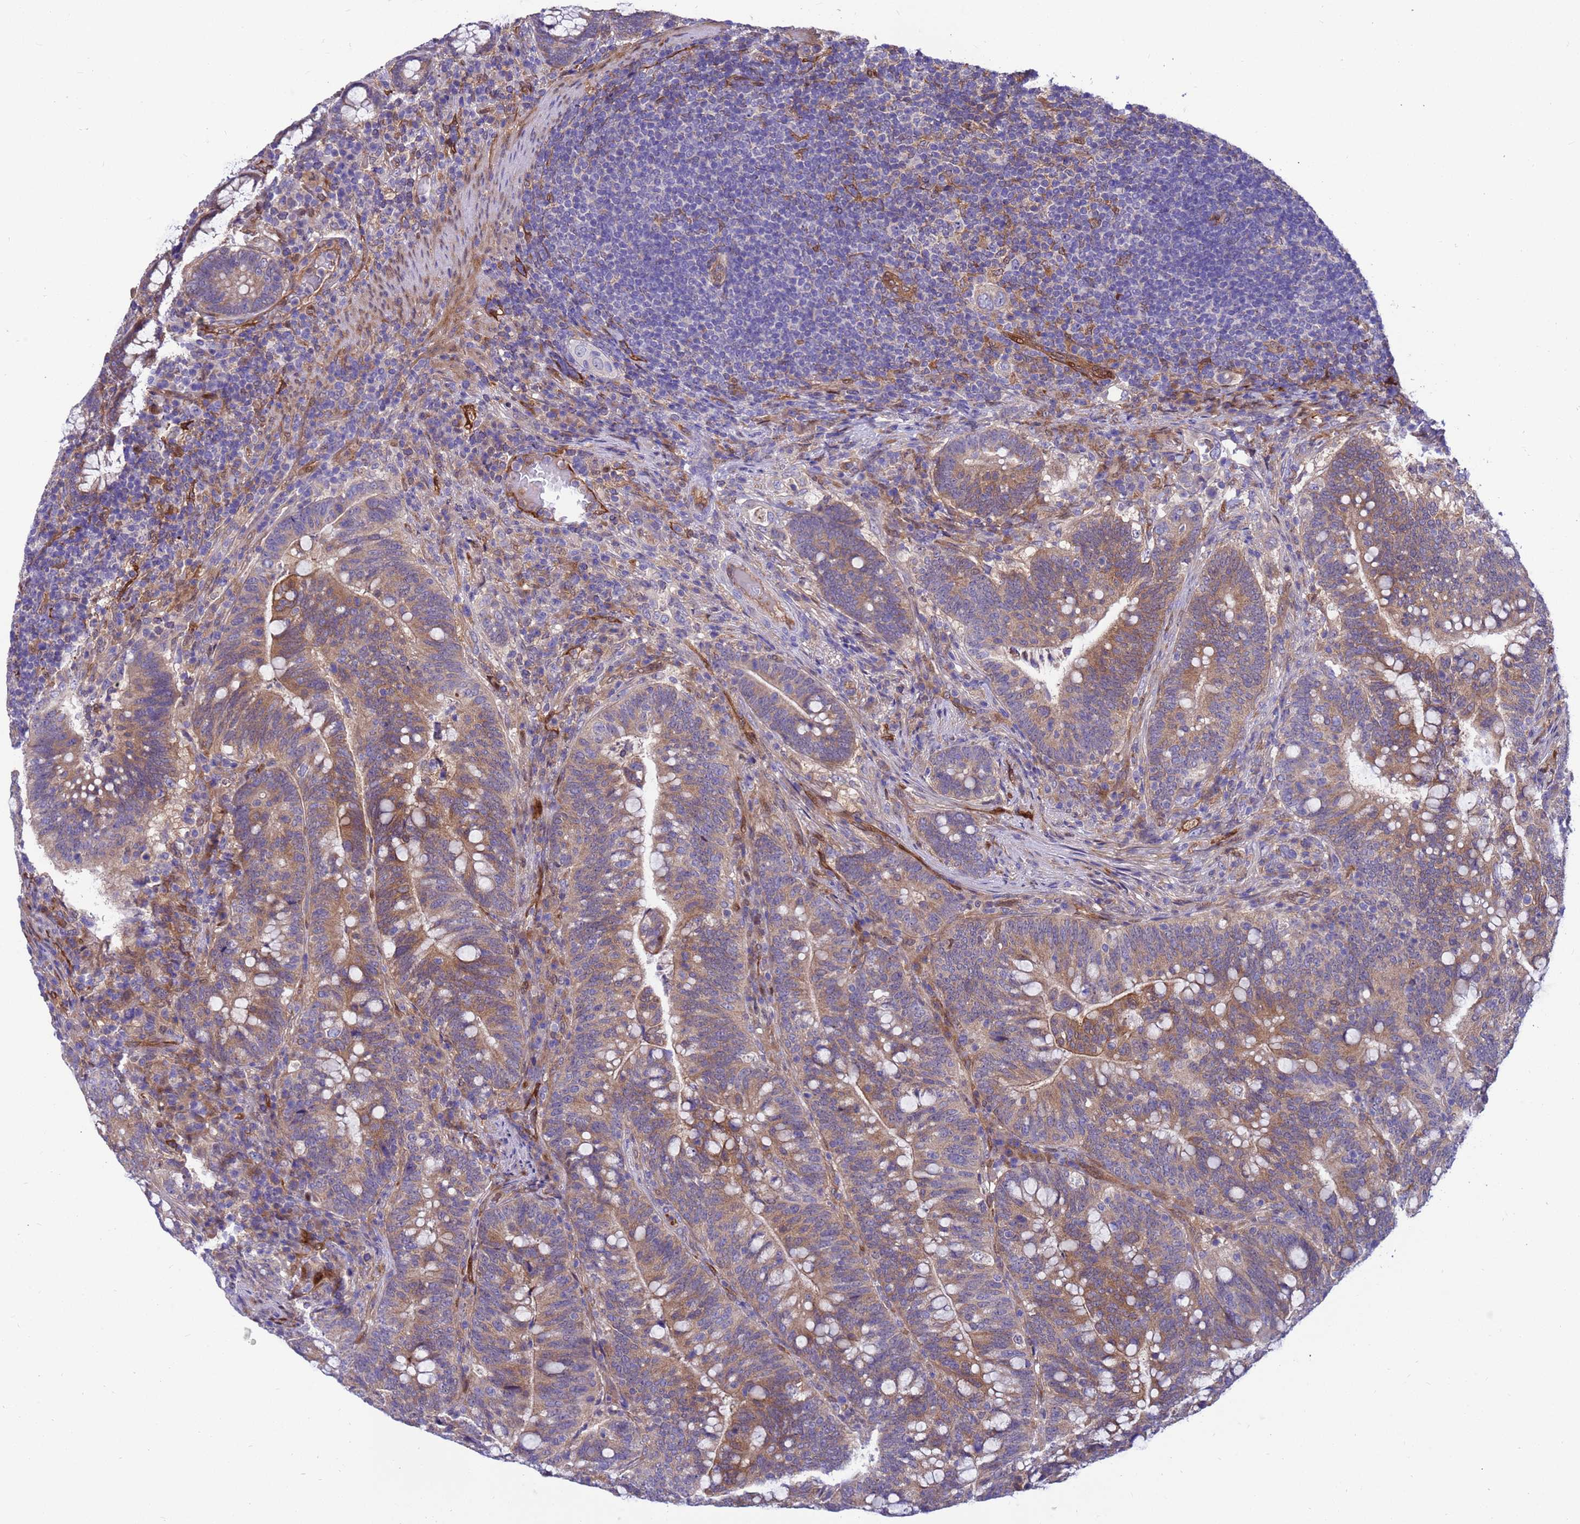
{"staining": {"intensity": "moderate", "quantity": ">75%", "location": "cytoplasmic/membranous"}, "tissue": "colorectal cancer", "cell_type": "Tumor cells", "image_type": "cancer", "snomed": [{"axis": "morphology", "description": "Normal tissue, NOS"}, {"axis": "morphology", "description": "Adenocarcinoma, NOS"}, {"axis": "topography", "description": "Colon"}], "caption": "IHC (DAB (3,3'-diaminobenzidine)) staining of human colorectal adenocarcinoma reveals moderate cytoplasmic/membranous protein staining in approximately >75% of tumor cells.", "gene": "FOXRED1", "patient": {"sex": "female", "age": 66}}